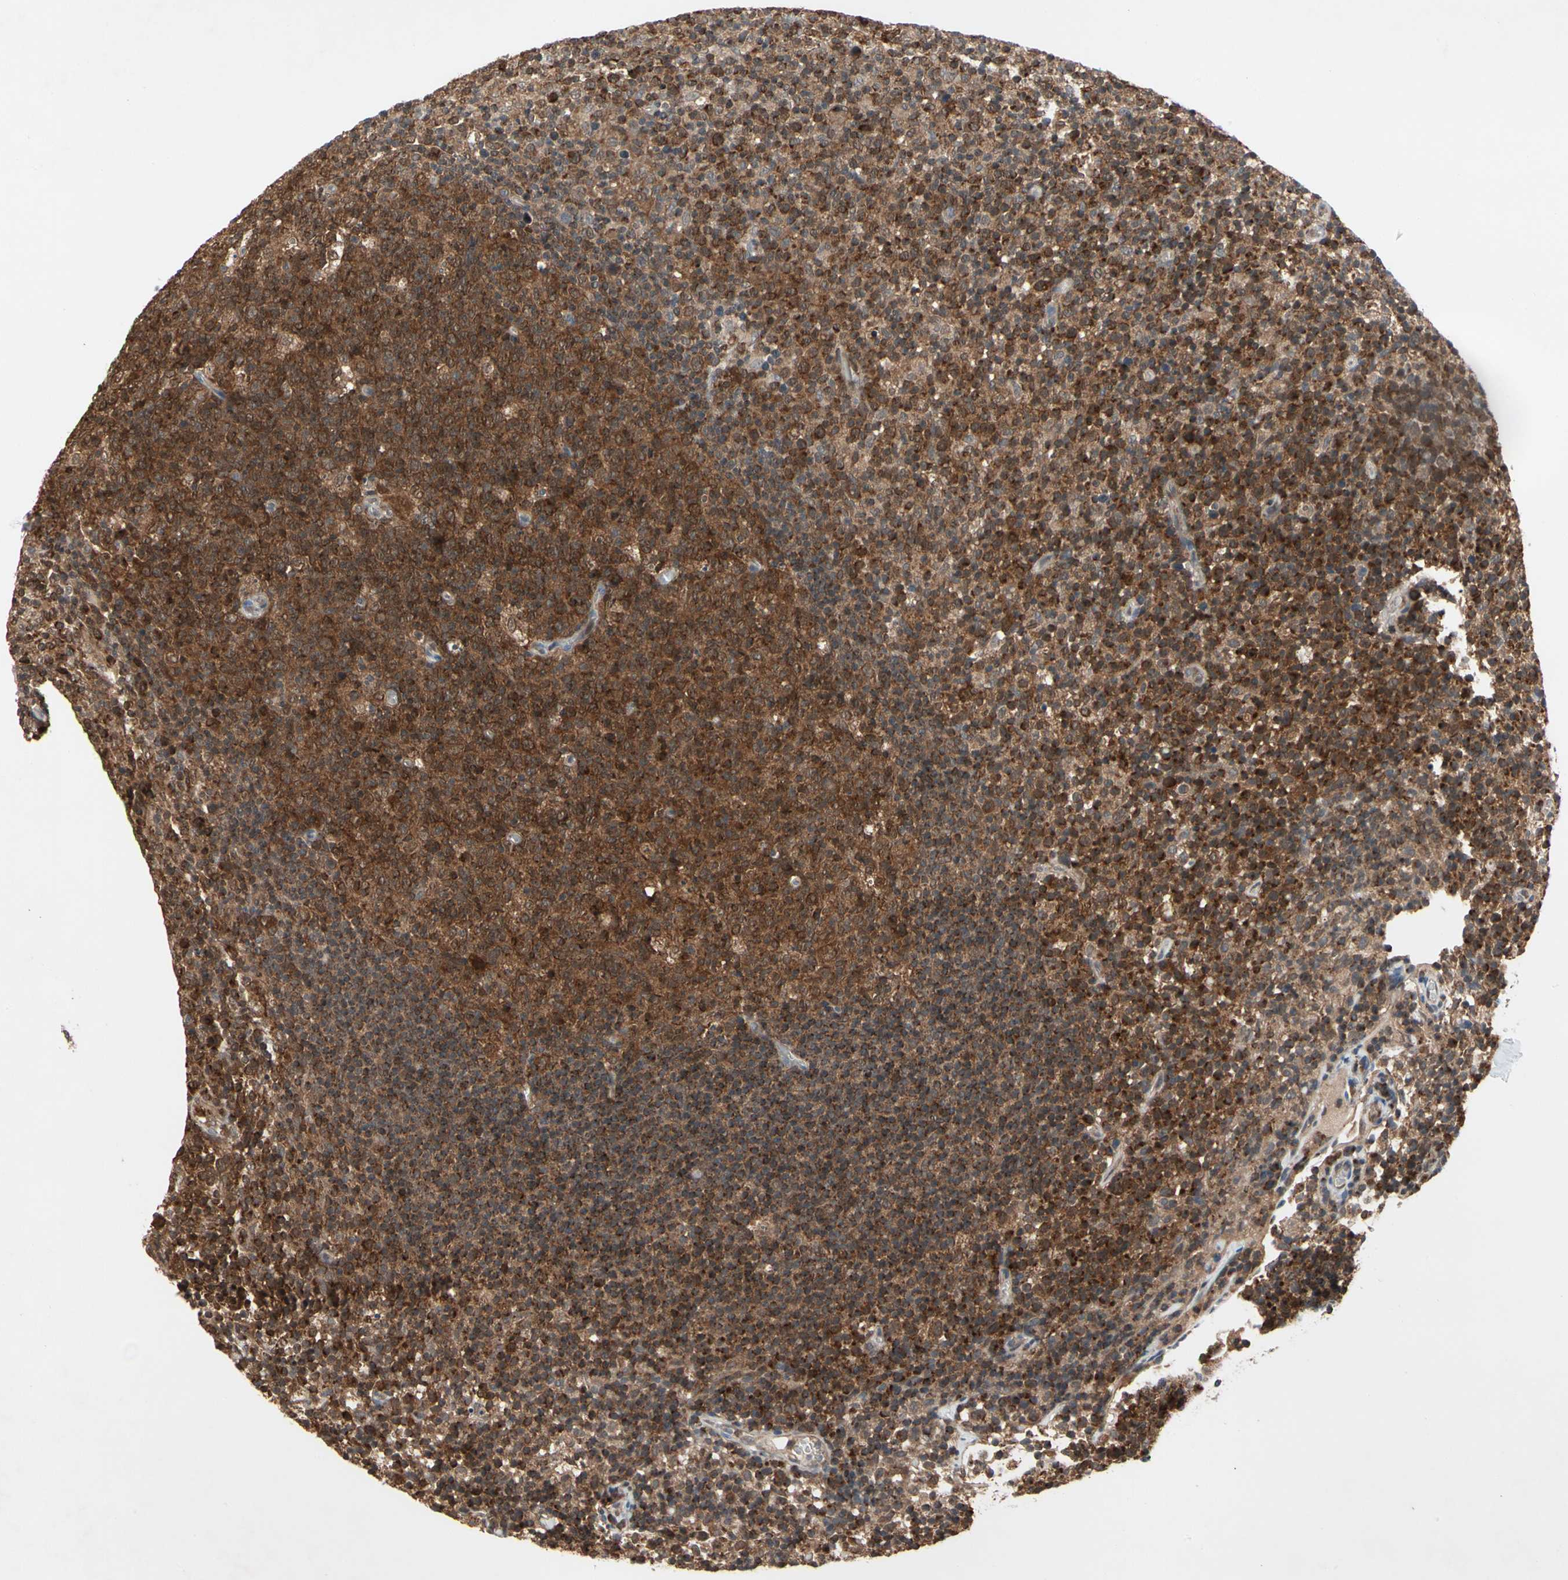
{"staining": {"intensity": "strong", "quantity": ">75%", "location": "cytoplasmic/membranous"}, "tissue": "lymph node", "cell_type": "Germinal center cells", "image_type": "normal", "snomed": [{"axis": "morphology", "description": "Normal tissue, NOS"}, {"axis": "morphology", "description": "Inflammation, NOS"}, {"axis": "topography", "description": "Lymph node"}], "caption": "Immunohistochemistry (IHC) micrograph of unremarkable human lymph node stained for a protein (brown), which shows high levels of strong cytoplasmic/membranous positivity in about >75% of germinal center cells.", "gene": "MTHFS", "patient": {"sex": "male", "age": 55}}